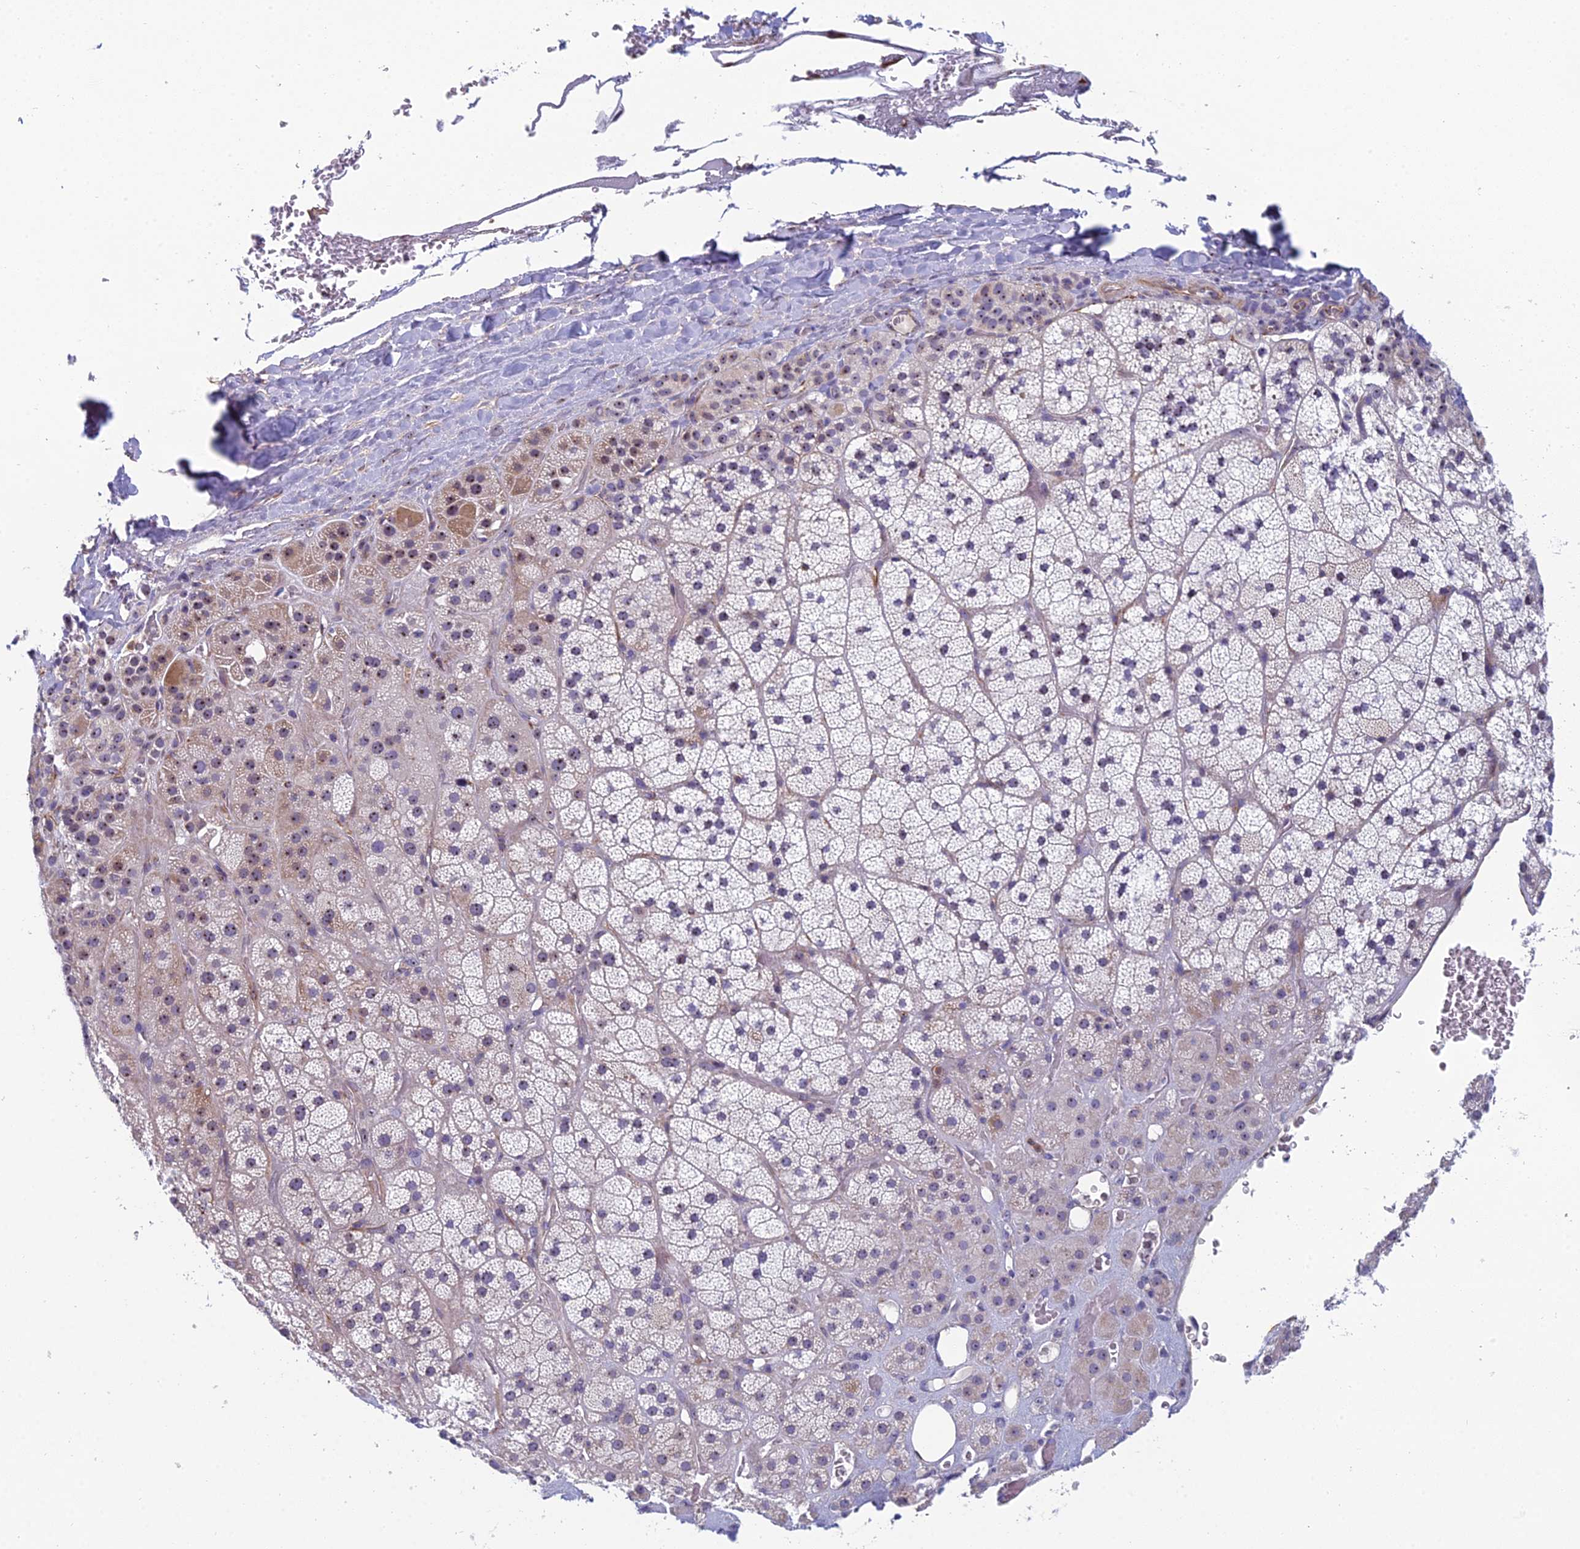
{"staining": {"intensity": "weak", "quantity": "<25%", "location": "nuclear"}, "tissue": "adrenal gland", "cell_type": "Glandular cells", "image_type": "normal", "snomed": [{"axis": "morphology", "description": "Normal tissue, NOS"}, {"axis": "topography", "description": "Adrenal gland"}], "caption": "A high-resolution photomicrograph shows immunohistochemistry (IHC) staining of normal adrenal gland, which shows no significant positivity in glandular cells.", "gene": "NOC2L", "patient": {"sex": "male", "age": 57}}